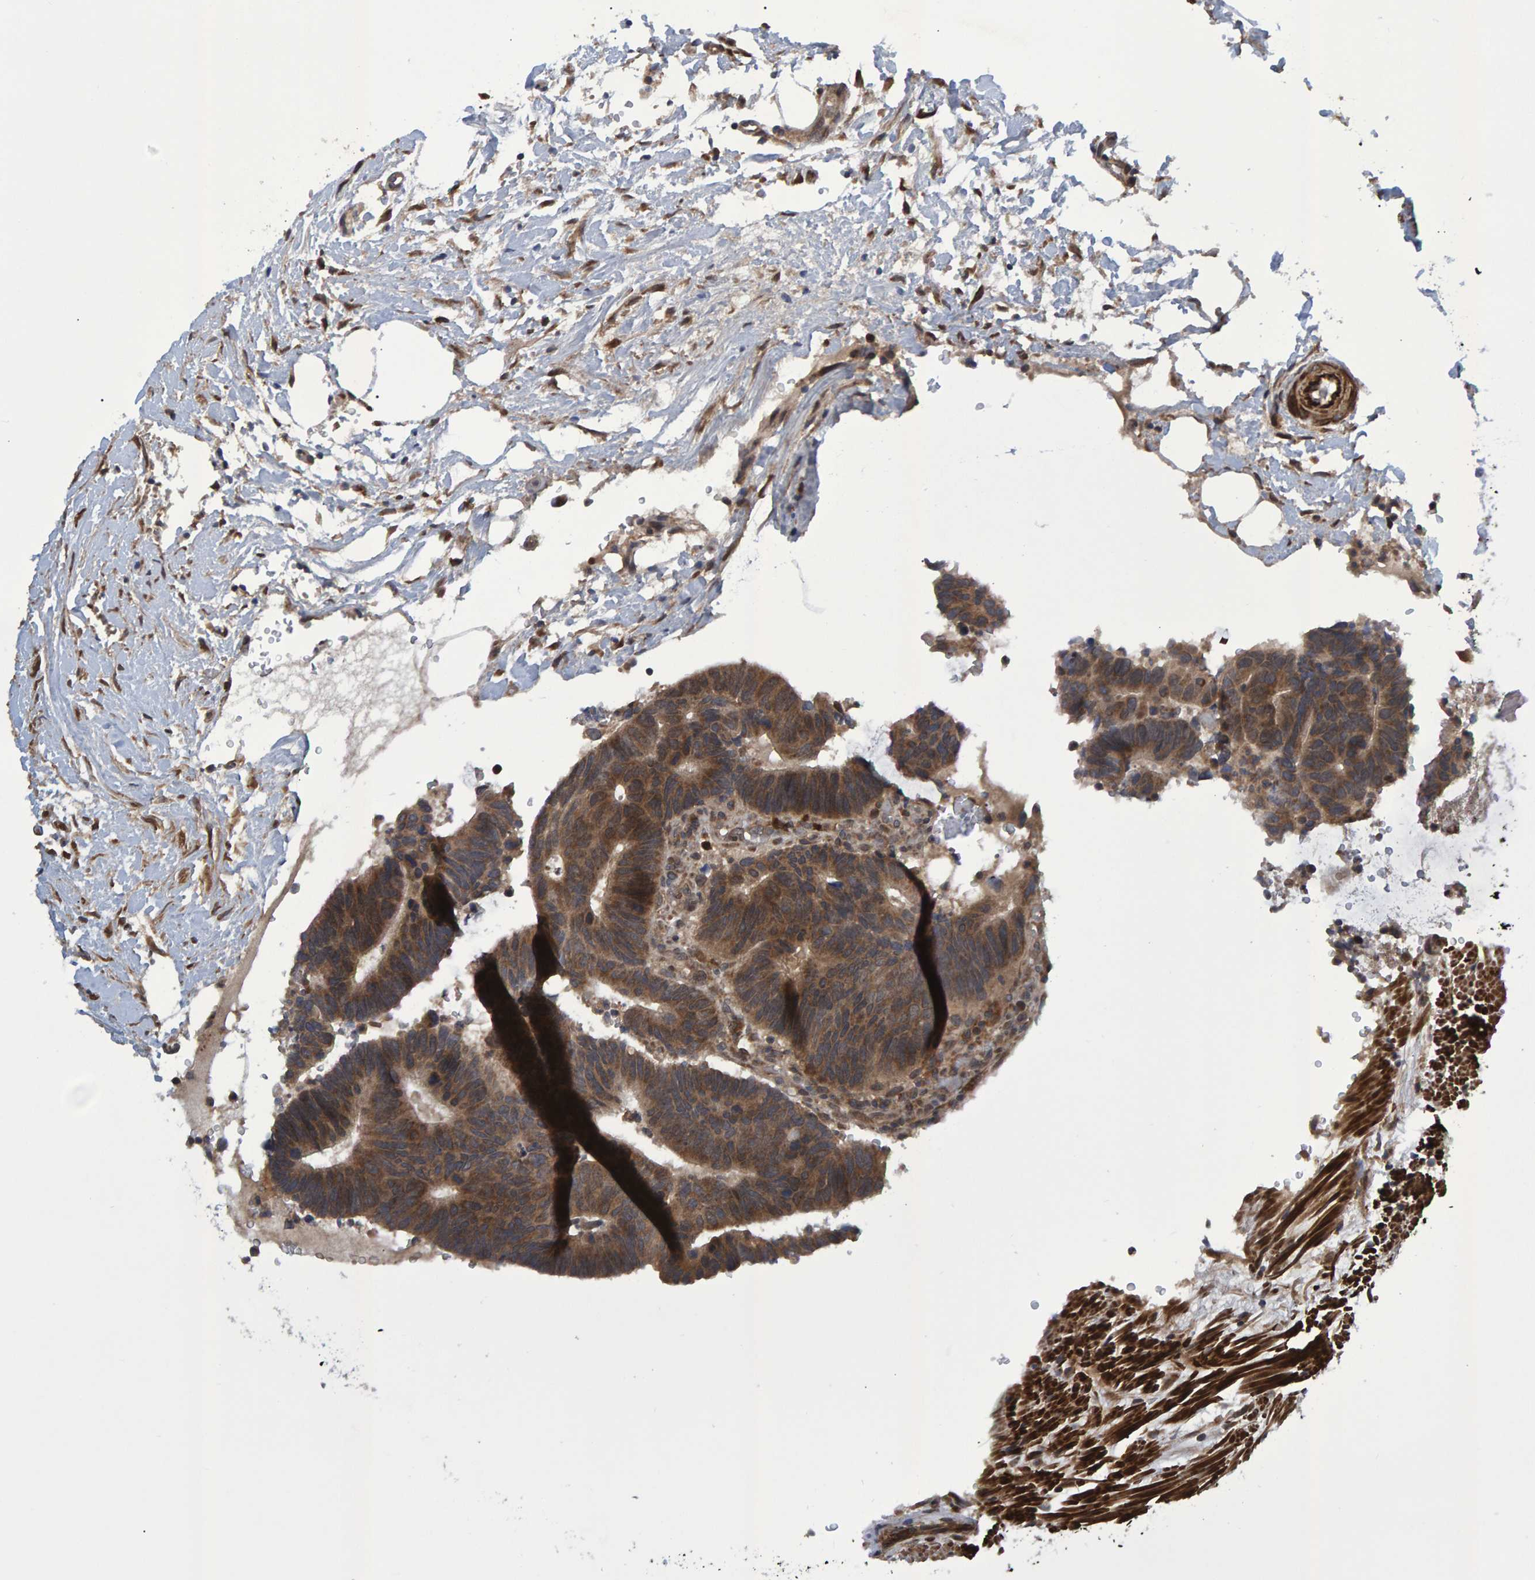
{"staining": {"intensity": "moderate", "quantity": ">75%", "location": "cytoplasmic/membranous"}, "tissue": "colorectal cancer", "cell_type": "Tumor cells", "image_type": "cancer", "snomed": [{"axis": "morphology", "description": "Adenocarcinoma, NOS"}, {"axis": "topography", "description": "Colon"}], "caption": "The micrograph demonstrates a brown stain indicating the presence of a protein in the cytoplasmic/membranous of tumor cells in colorectal cancer (adenocarcinoma).", "gene": "ATP6V1H", "patient": {"sex": "male", "age": 56}}